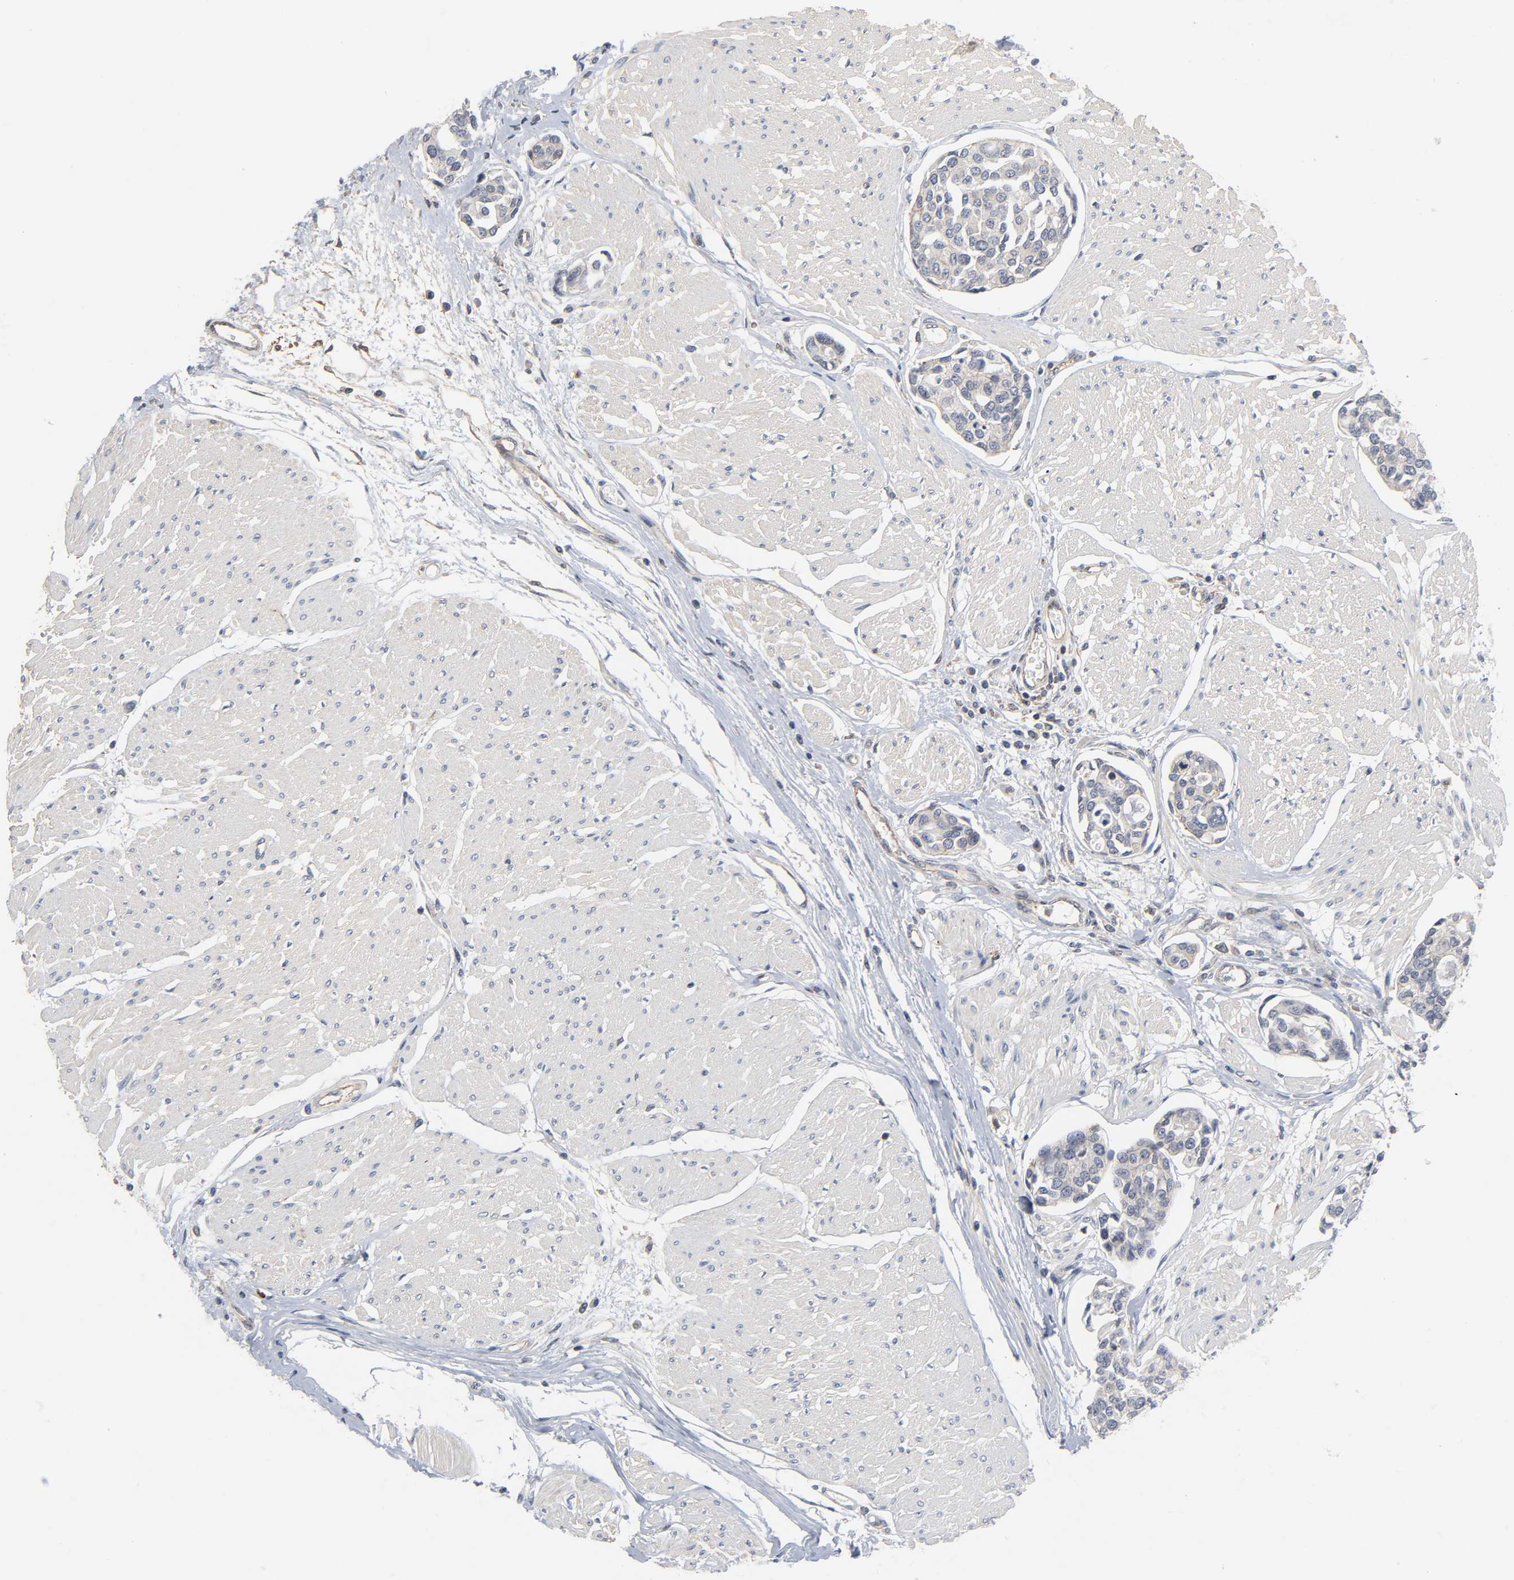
{"staining": {"intensity": "weak", "quantity": "<25%", "location": "cytoplasmic/membranous"}, "tissue": "urothelial cancer", "cell_type": "Tumor cells", "image_type": "cancer", "snomed": [{"axis": "morphology", "description": "Urothelial carcinoma, High grade"}, {"axis": "topography", "description": "Urinary bladder"}], "caption": "Urothelial cancer stained for a protein using immunohistochemistry (IHC) reveals no positivity tumor cells.", "gene": "DDX10", "patient": {"sex": "male", "age": 78}}